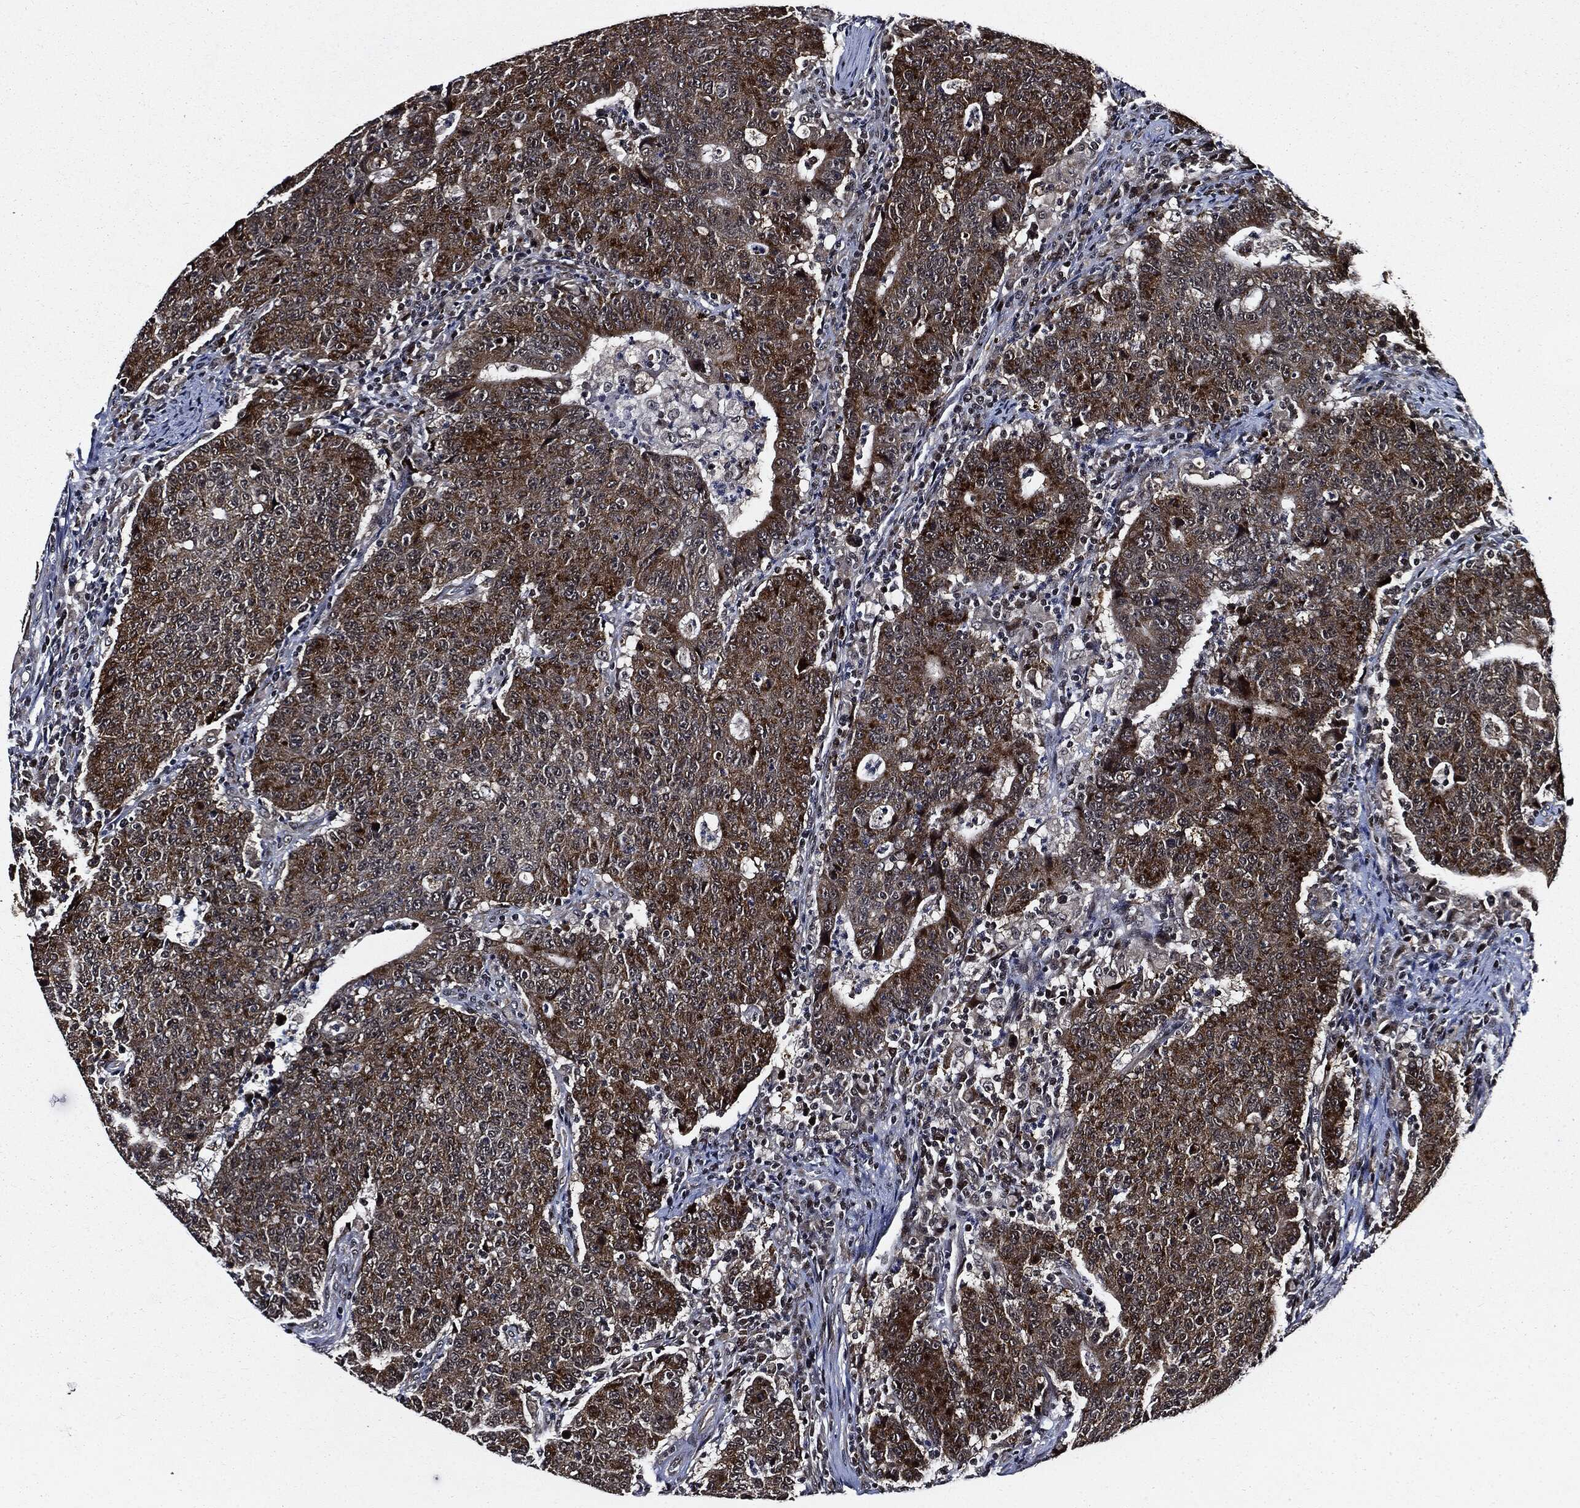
{"staining": {"intensity": "moderate", "quantity": ">75%", "location": "cytoplasmic/membranous"}, "tissue": "colorectal cancer", "cell_type": "Tumor cells", "image_type": "cancer", "snomed": [{"axis": "morphology", "description": "Adenocarcinoma, NOS"}, {"axis": "topography", "description": "Colon"}], "caption": "There is medium levels of moderate cytoplasmic/membranous expression in tumor cells of adenocarcinoma (colorectal), as demonstrated by immunohistochemical staining (brown color).", "gene": "SUGT1", "patient": {"sex": "female", "age": 75}}